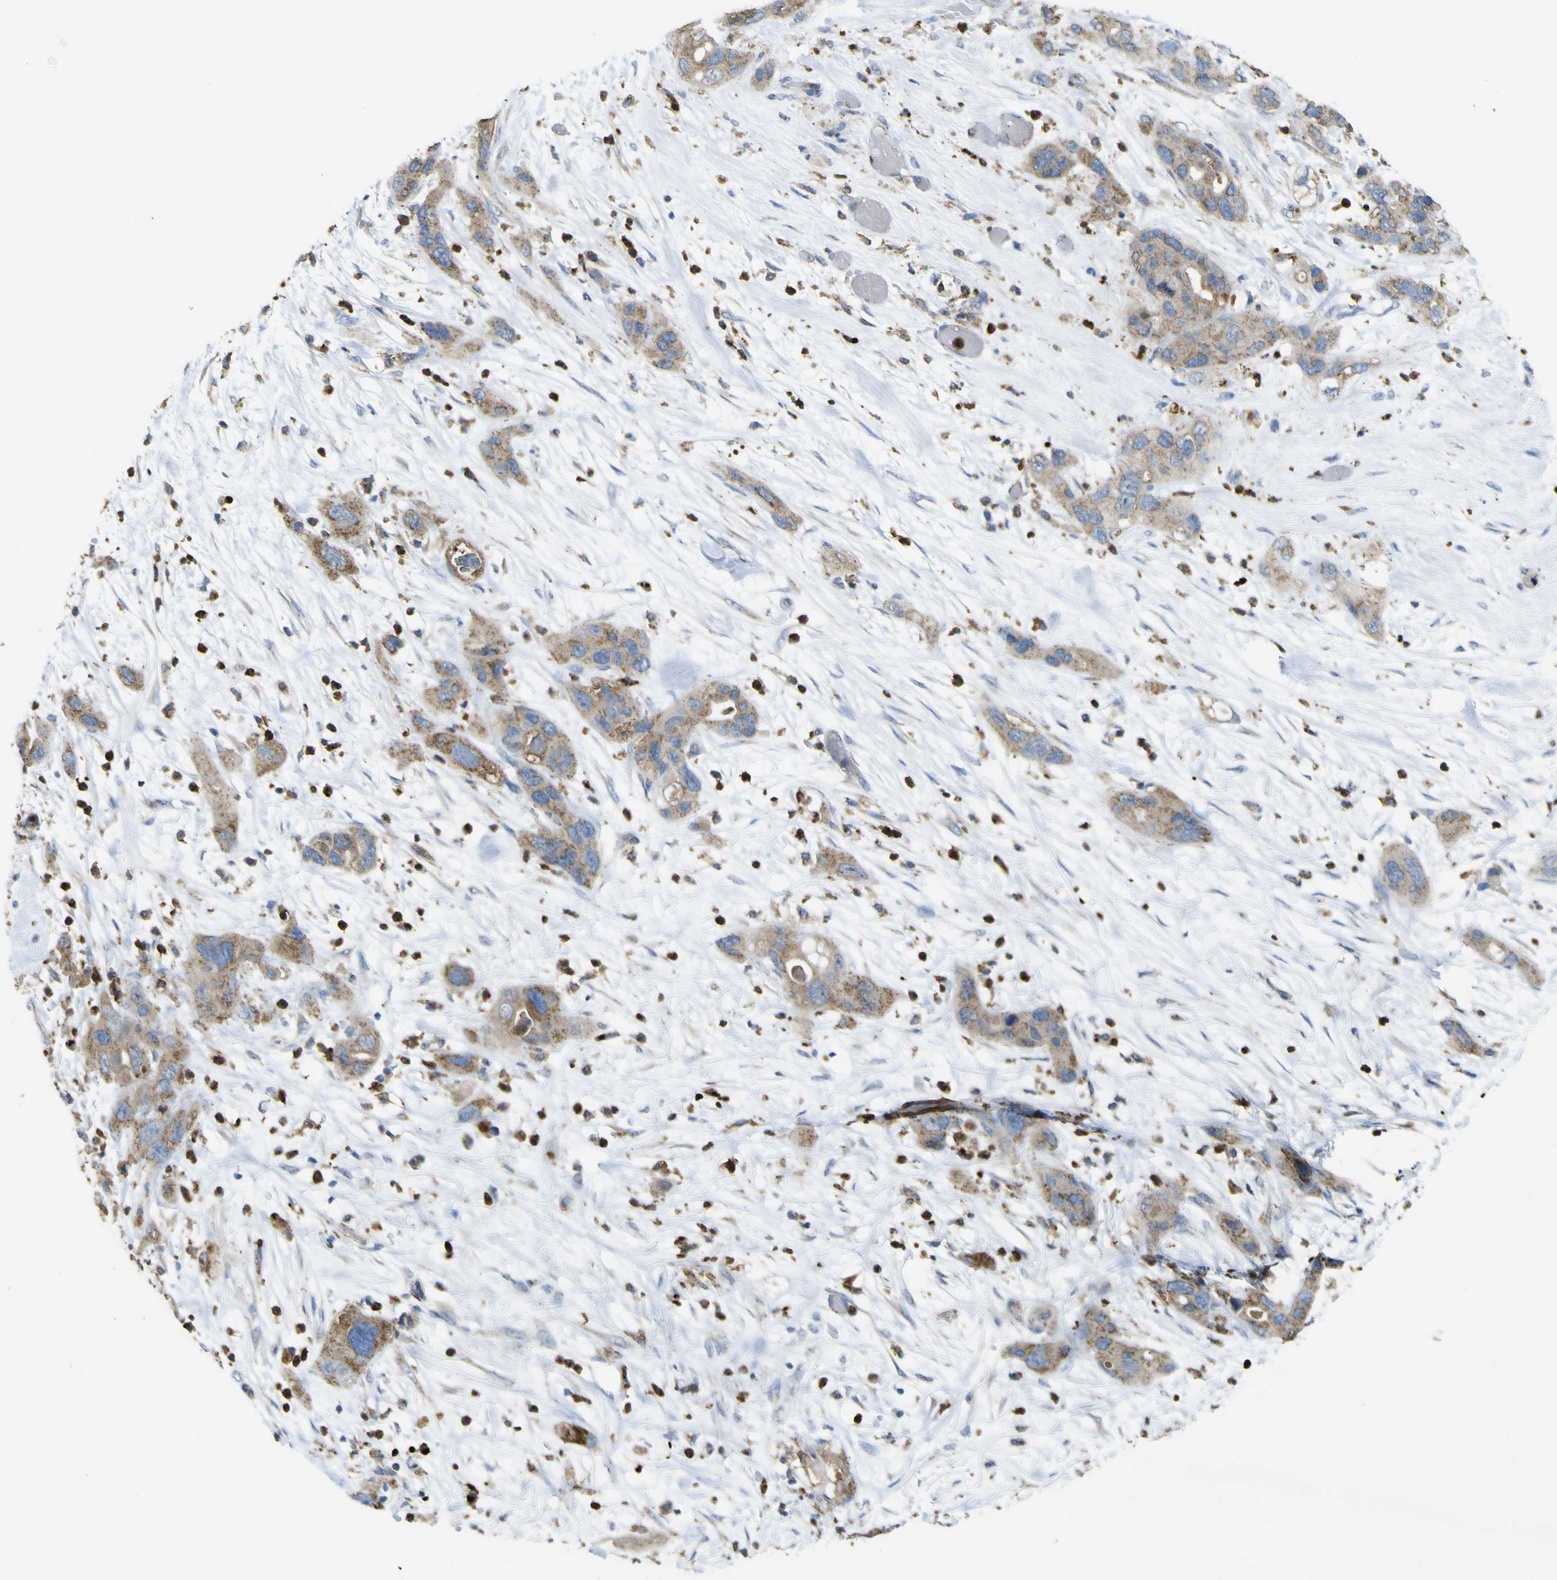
{"staining": {"intensity": "moderate", "quantity": ">75%", "location": "cytoplasmic/membranous"}, "tissue": "pancreatic cancer", "cell_type": "Tumor cells", "image_type": "cancer", "snomed": [{"axis": "morphology", "description": "Adenocarcinoma, NOS"}, {"axis": "topography", "description": "Pancreas"}], "caption": "Moderate cytoplasmic/membranous positivity is identified in about >75% of tumor cells in pancreatic adenocarcinoma. (brown staining indicates protein expression, while blue staining denotes nuclei).", "gene": "ACSL3", "patient": {"sex": "female", "age": 71}}